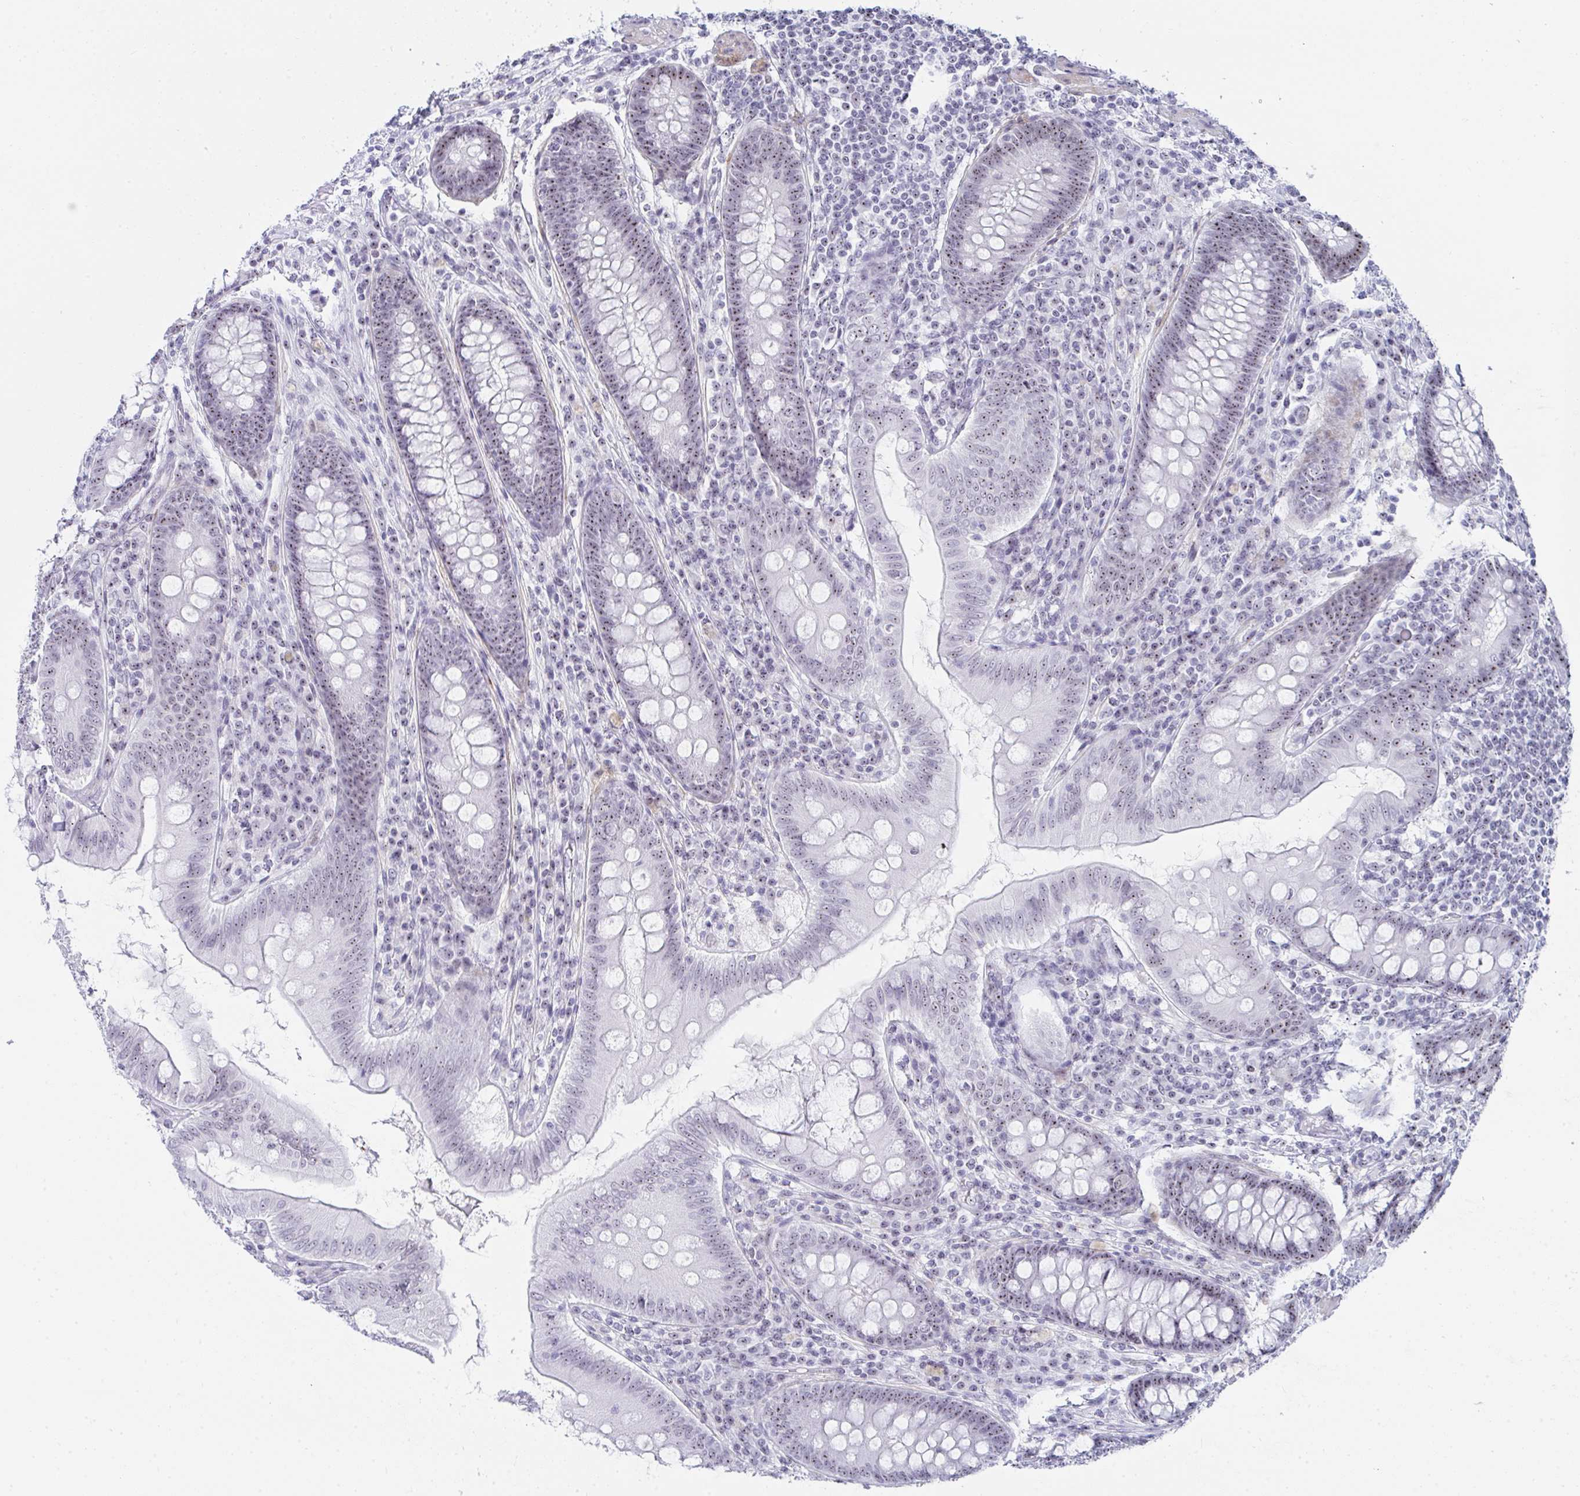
{"staining": {"intensity": "moderate", "quantity": ">75%", "location": "nuclear"}, "tissue": "appendix", "cell_type": "Glandular cells", "image_type": "normal", "snomed": [{"axis": "morphology", "description": "Normal tissue, NOS"}, {"axis": "topography", "description": "Appendix"}], "caption": "Moderate nuclear staining is seen in about >75% of glandular cells in benign appendix.", "gene": "NOP10", "patient": {"sex": "male", "age": 71}}